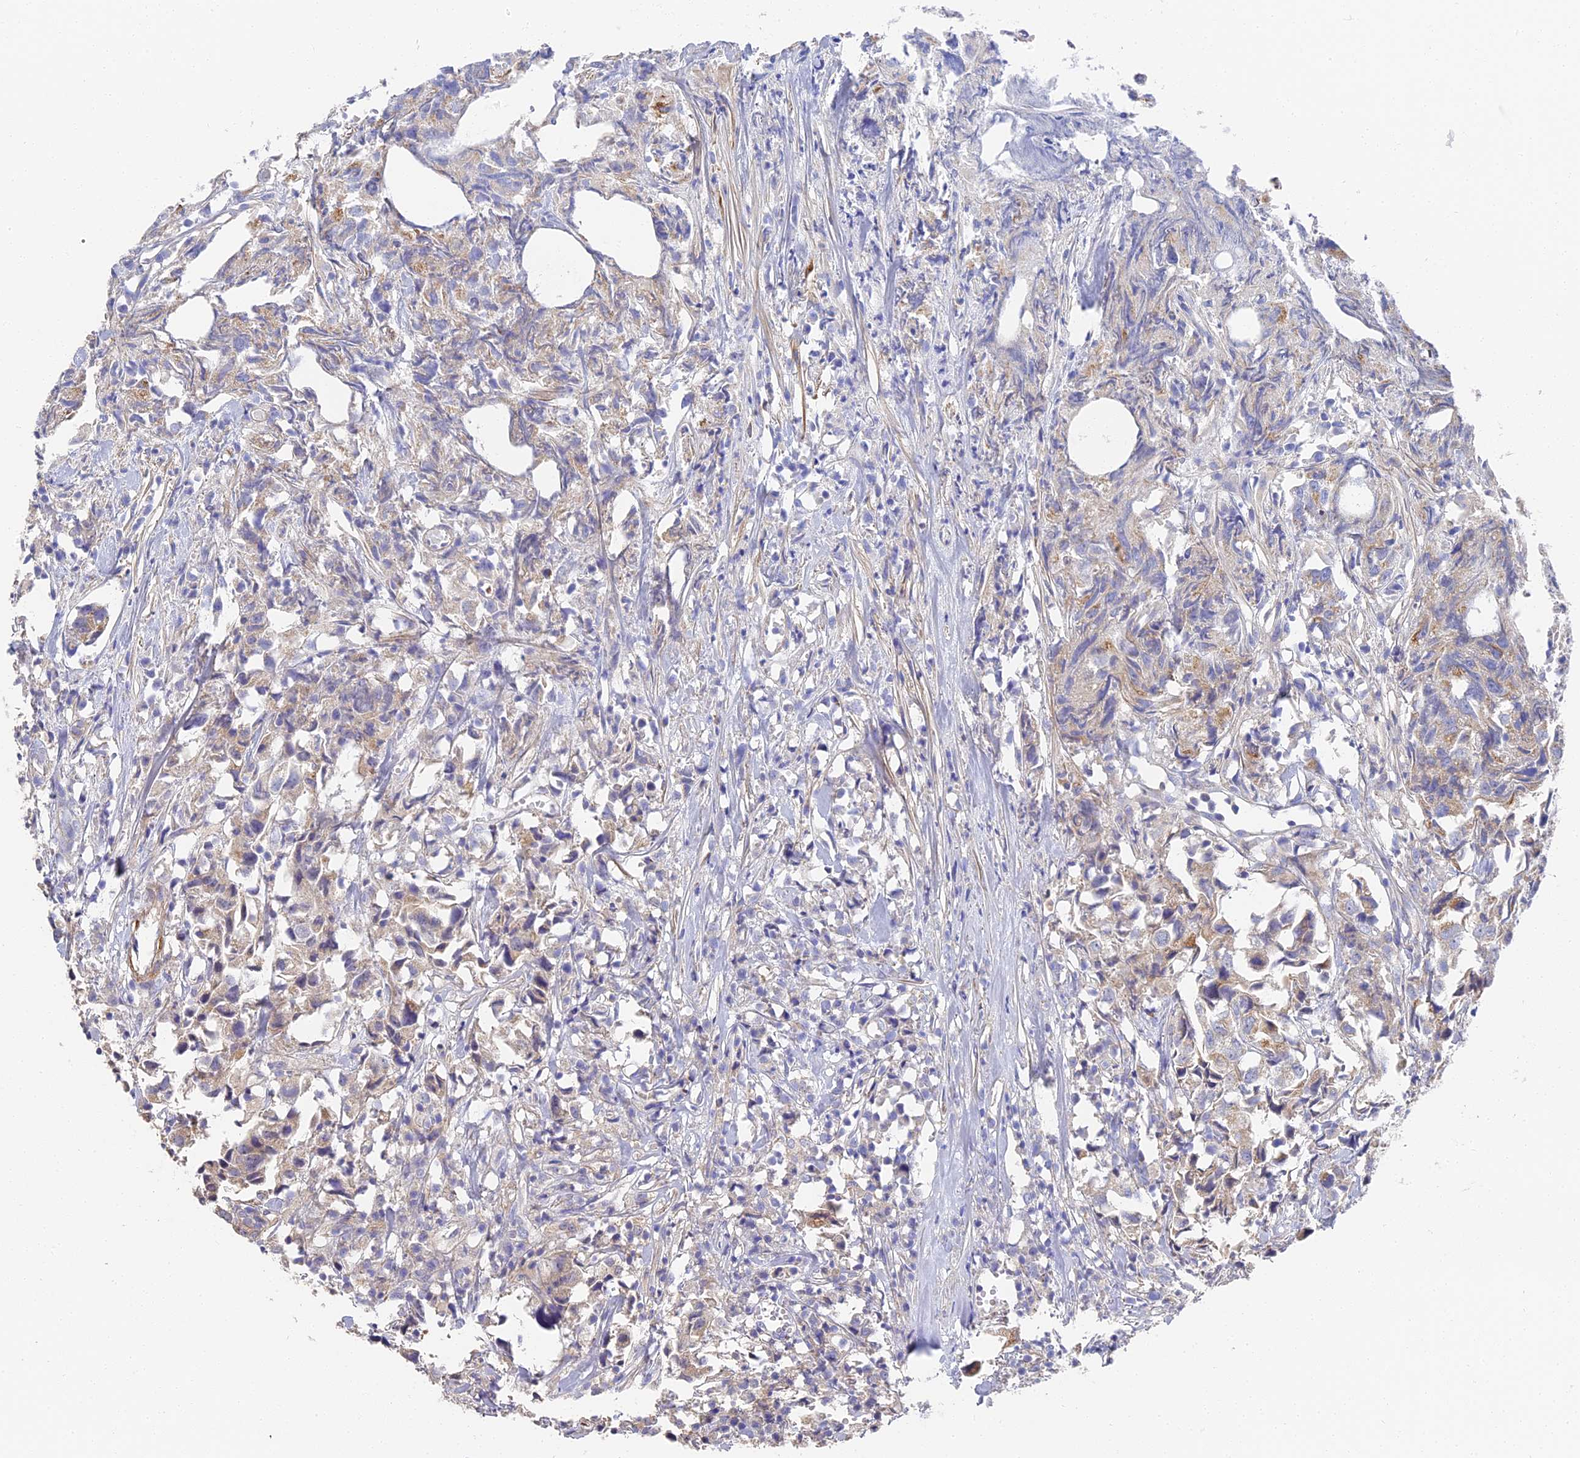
{"staining": {"intensity": "moderate", "quantity": "<25%", "location": "cytoplasmic/membranous"}, "tissue": "urothelial cancer", "cell_type": "Tumor cells", "image_type": "cancer", "snomed": [{"axis": "morphology", "description": "Urothelial carcinoma, High grade"}, {"axis": "topography", "description": "Urinary bladder"}], "caption": "DAB immunohistochemical staining of high-grade urothelial carcinoma demonstrates moderate cytoplasmic/membranous protein positivity in approximately <25% of tumor cells.", "gene": "CCDC113", "patient": {"sex": "female", "age": 75}}